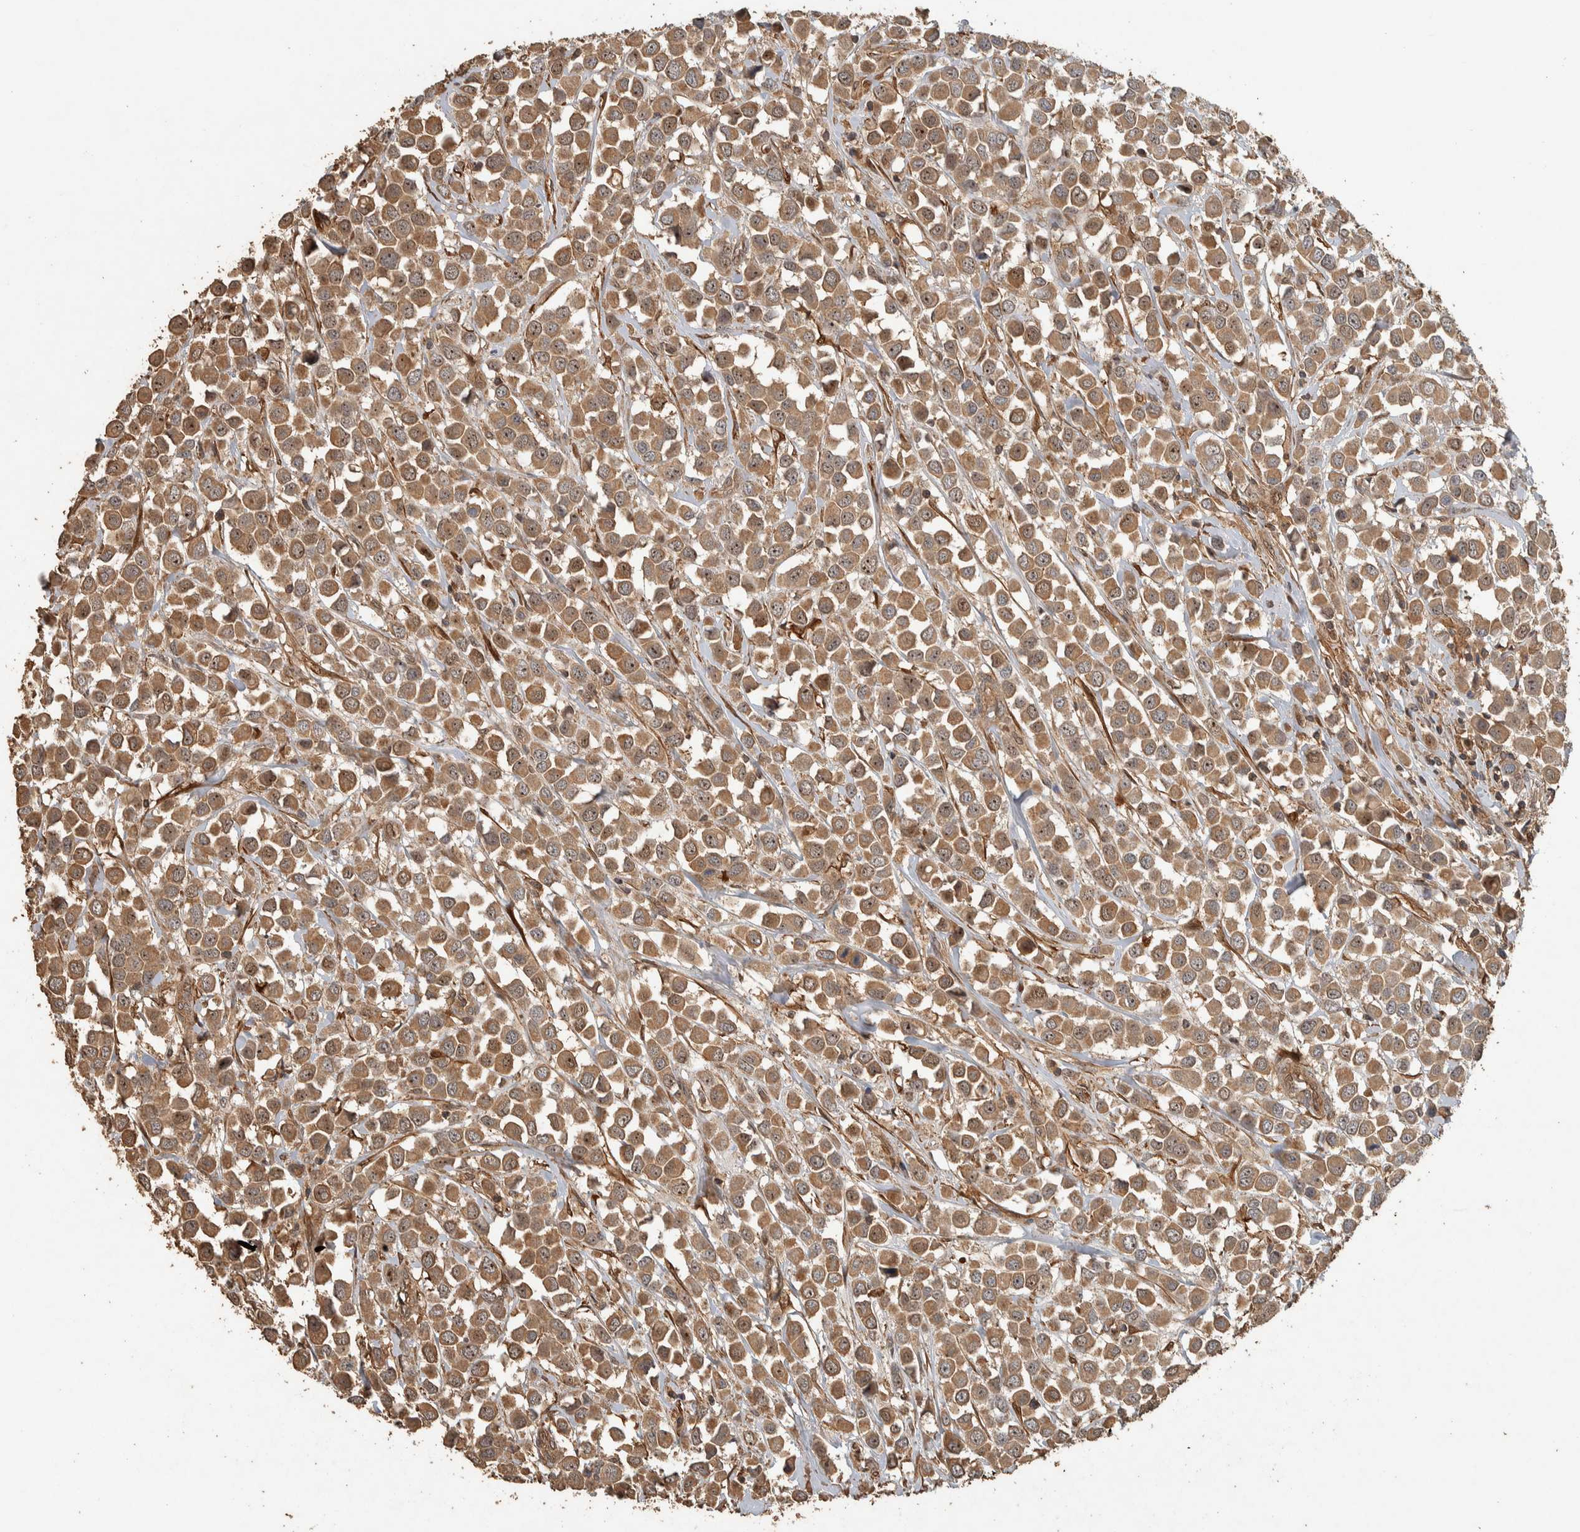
{"staining": {"intensity": "moderate", "quantity": ">75%", "location": "cytoplasmic/membranous,nuclear"}, "tissue": "breast cancer", "cell_type": "Tumor cells", "image_type": "cancer", "snomed": [{"axis": "morphology", "description": "Duct carcinoma"}, {"axis": "topography", "description": "Breast"}], "caption": "This is an image of immunohistochemistry (IHC) staining of infiltrating ductal carcinoma (breast), which shows moderate positivity in the cytoplasmic/membranous and nuclear of tumor cells.", "gene": "SPHK1", "patient": {"sex": "female", "age": 61}}